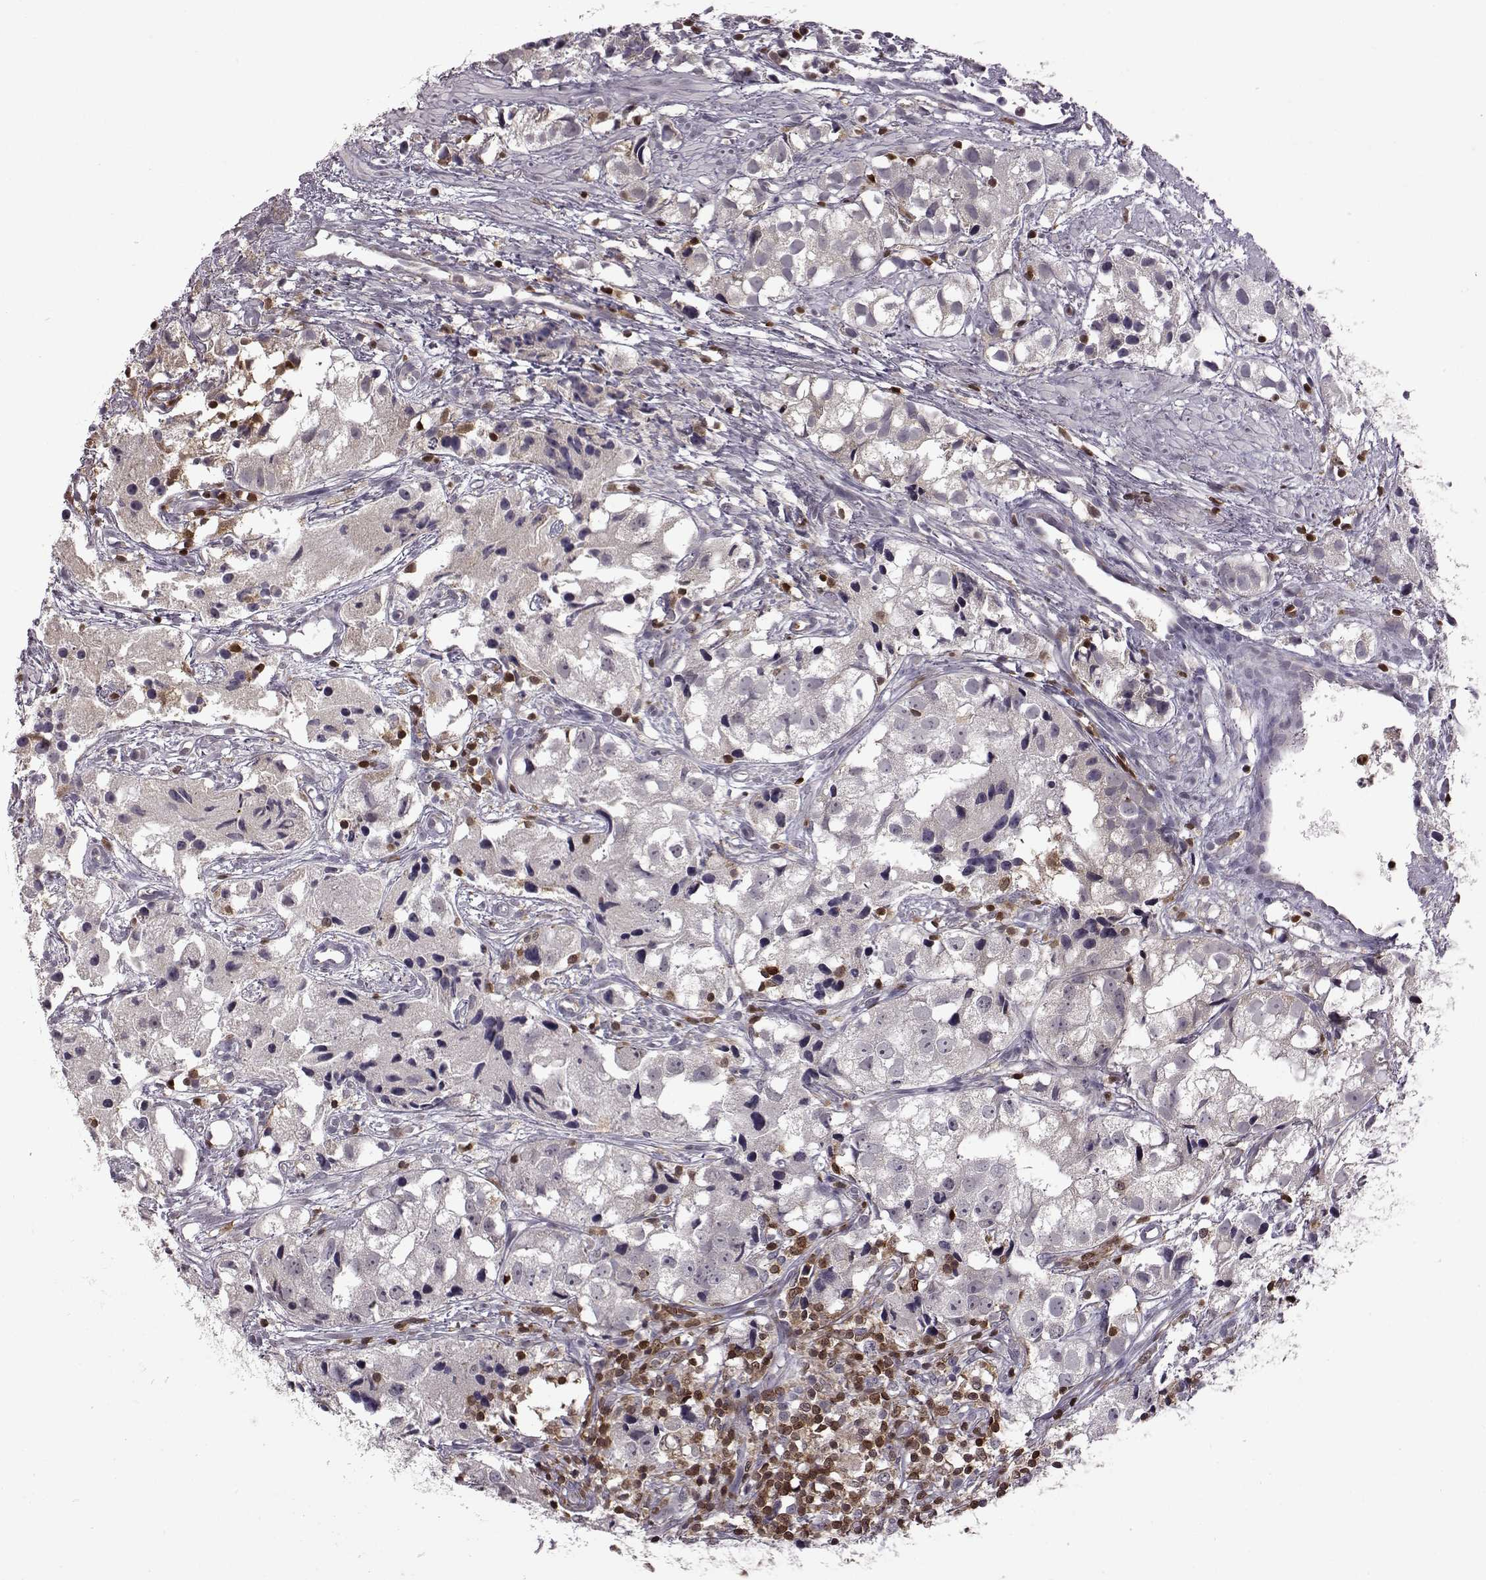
{"staining": {"intensity": "negative", "quantity": "none", "location": "none"}, "tissue": "prostate cancer", "cell_type": "Tumor cells", "image_type": "cancer", "snomed": [{"axis": "morphology", "description": "Adenocarcinoma, High grade"}, {"axis": "topography", "description": "Prostate"}], "caption": "A photomicrograph of prostate high-grade adenocarcinoma stained for a protein reveals no brown staining in tumor cells.", "gene": "DOK2", "patient": {"sex": "male", "age": 68}}